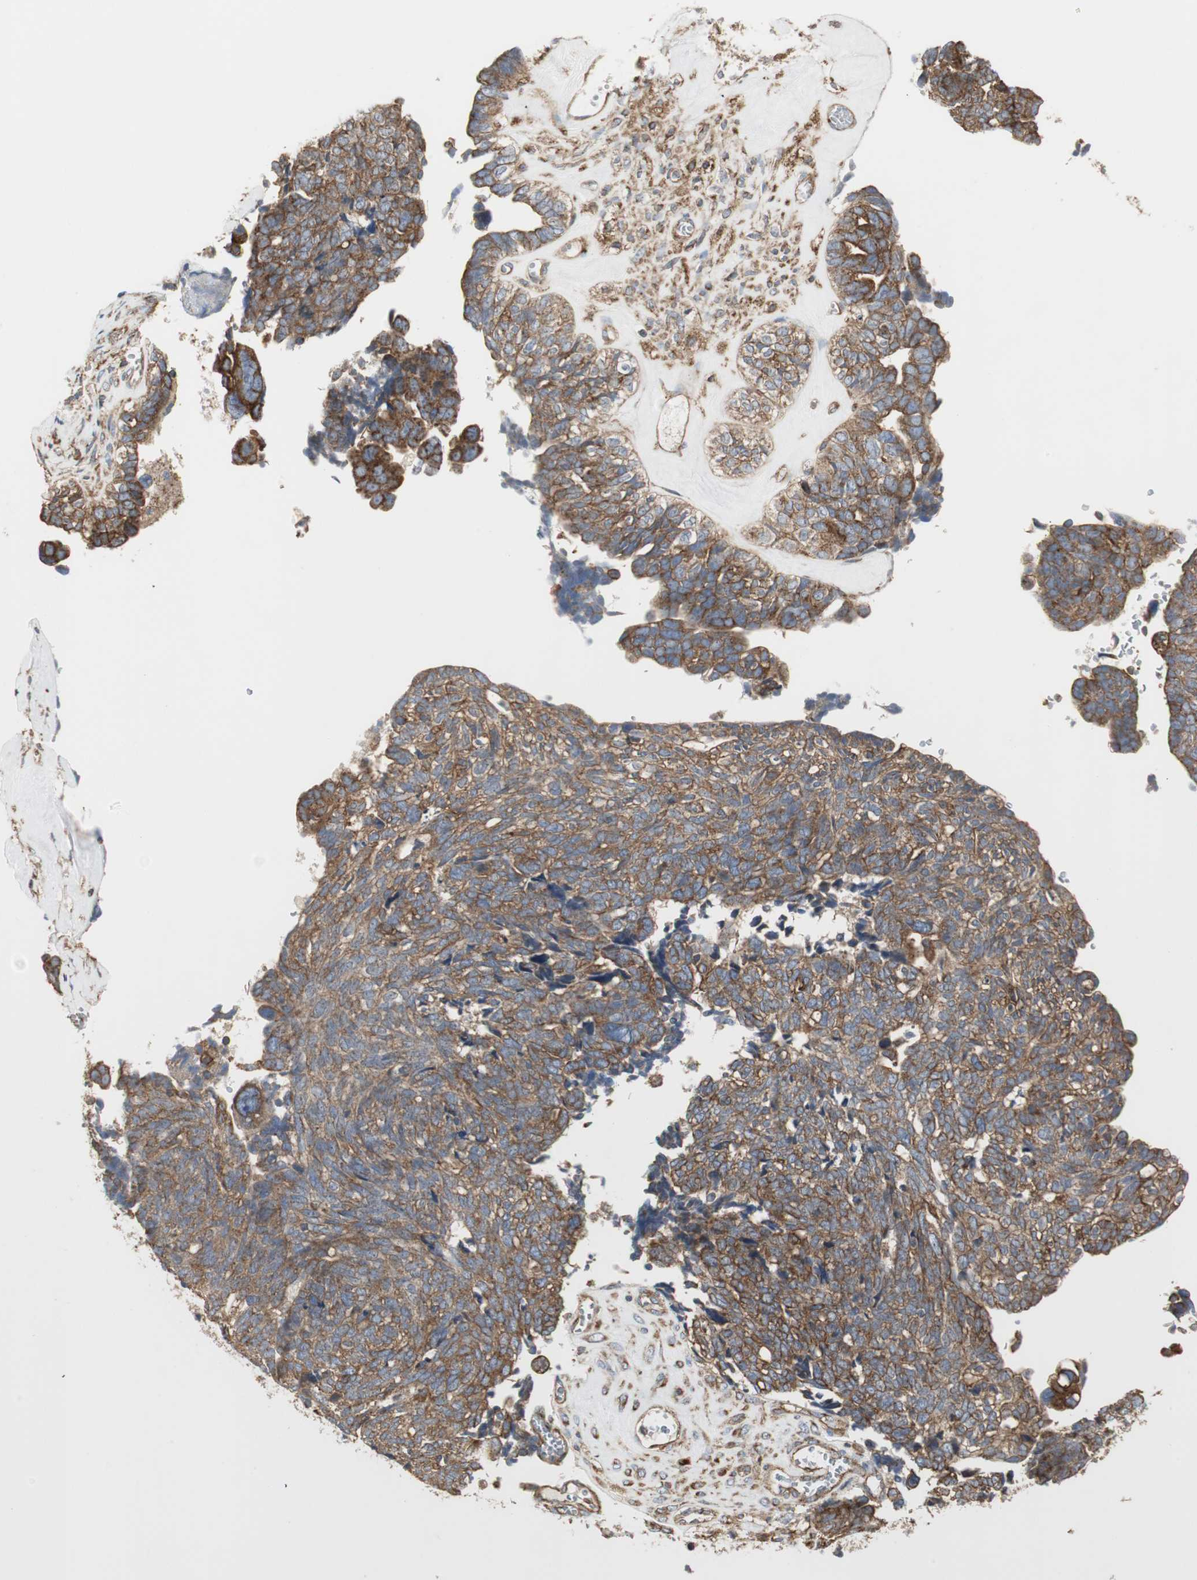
{"staining": {"intensity": "strong", "quantity": ">75%", "location": "cytoplasmic/membranous"}, "tissue": "ovarian cancer", "cell_type": "Tumor cells", "image_type": "cancer", "snomed": [{"axis": "morphology", "description": "Cystadenocarcinoma, serous, NOS"}, {"axis": "topography", "description": "Ovary"}], "caption": "Ovarian cancer (serous cystadenocarcinoma) stained for a protein displays strong cytoplasmic/membranous positivity in tumor cells. The protein is stained brown, and the nuclei are stained in blue (DAB IHC with brightfield microscopy, high magnification).", "gene": "H6PD", "patient": {"sex": "female", "age": 79}}